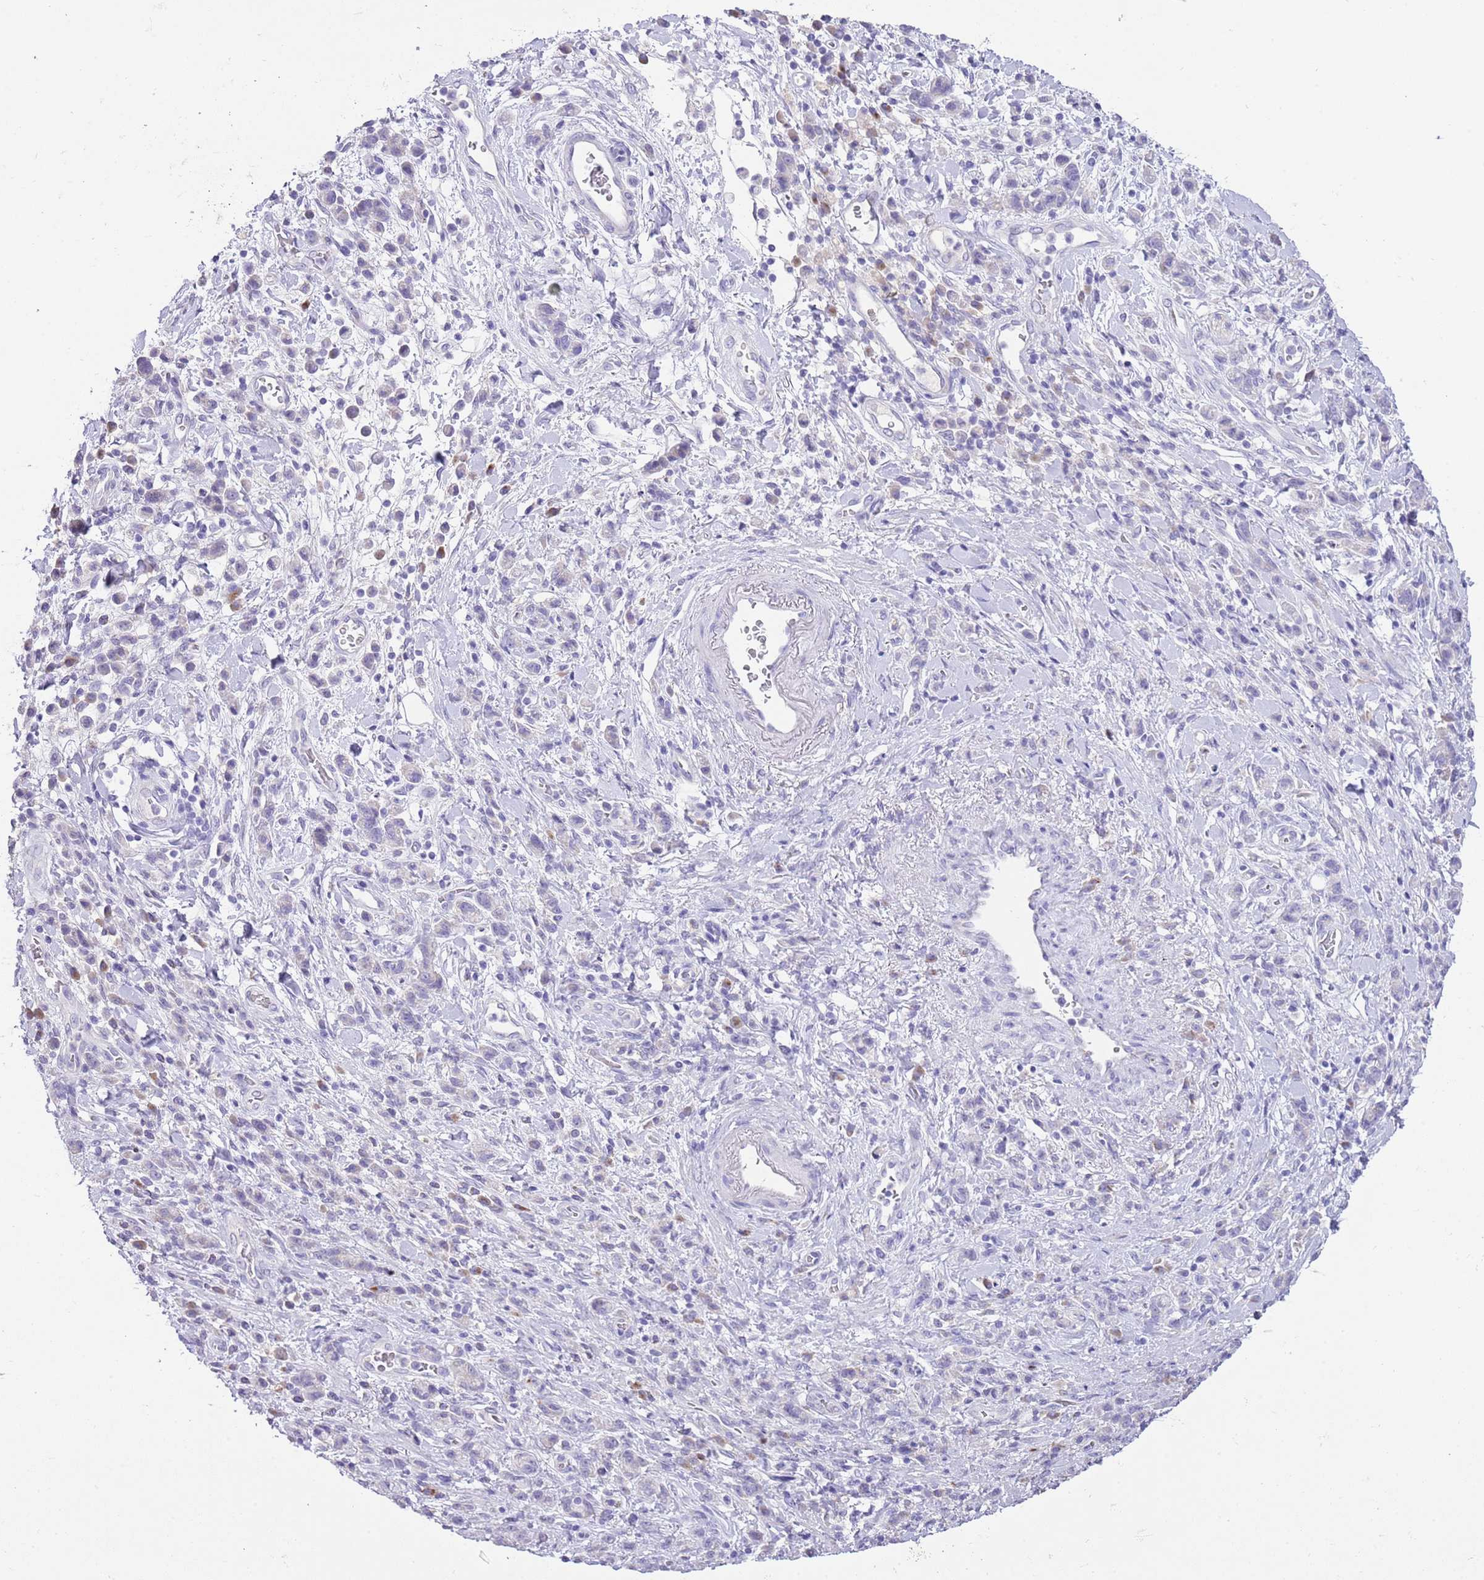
{"staining": {"intensity": "negative", "quantity": "none", "location": "none"}, "tissue": "stomach cancer", "cell_type": "Tumor cells", "image_type": "cancer", "snomed": [{"axis": "morphology", "description": "Adenocarcinoma, NOS"}, {"axis": "topography", "description": "Stomach"}], "caption": "High power microscopy photomicrograph of an IHC image of stomach cancer (adenocarcinoma), revealing no significant expression in tumor cells. Brightfield microscopy of immunohistochemistry (IHC) stained with DAB (brown) and hematoxylin (blue), captured at high magnification.", "gene": "CLEC2A", "patient": {"sex": "male", "age": 77}}